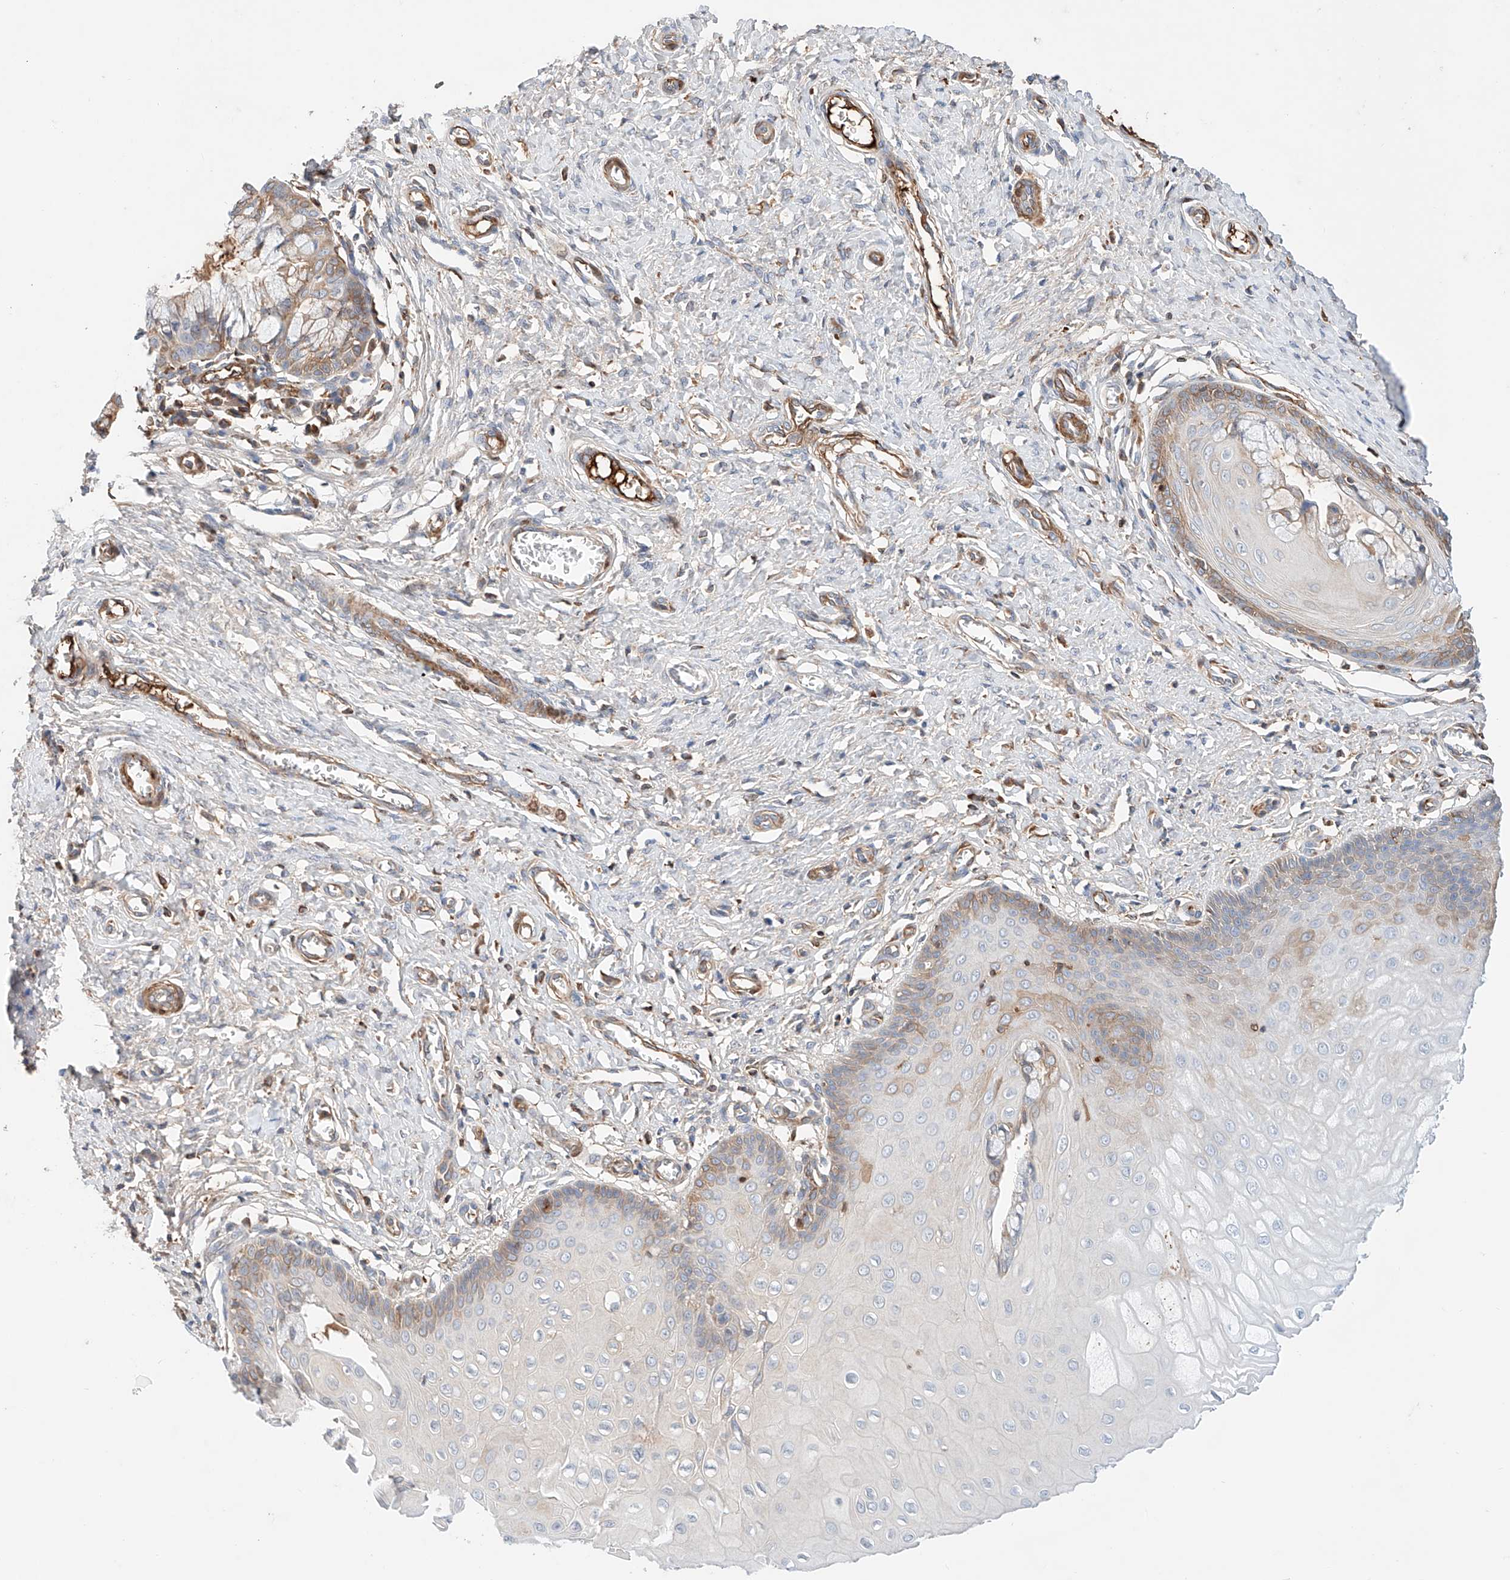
{"staining": {"intensity": "weak", "quantity": "25%-75%", "location": "cytoplasmic/membranous"}, "tissue": "cervix", "cell_type": "Glandular cells", "image_type": "normal", "snomed": [{"axis": "morphology", "description": "Normal tissue, NOS"}, {"axis": "topography", "description": "Cervix"}], "caption": "This histopathology image demonstrates IHC staining of normal human cervix, with low weak cytoplasmic/membranous positivity in approximately 25%-75% of glandular cells.", "gene": "PGGT1B", "patient": {"sex": "female", "age": 55}}